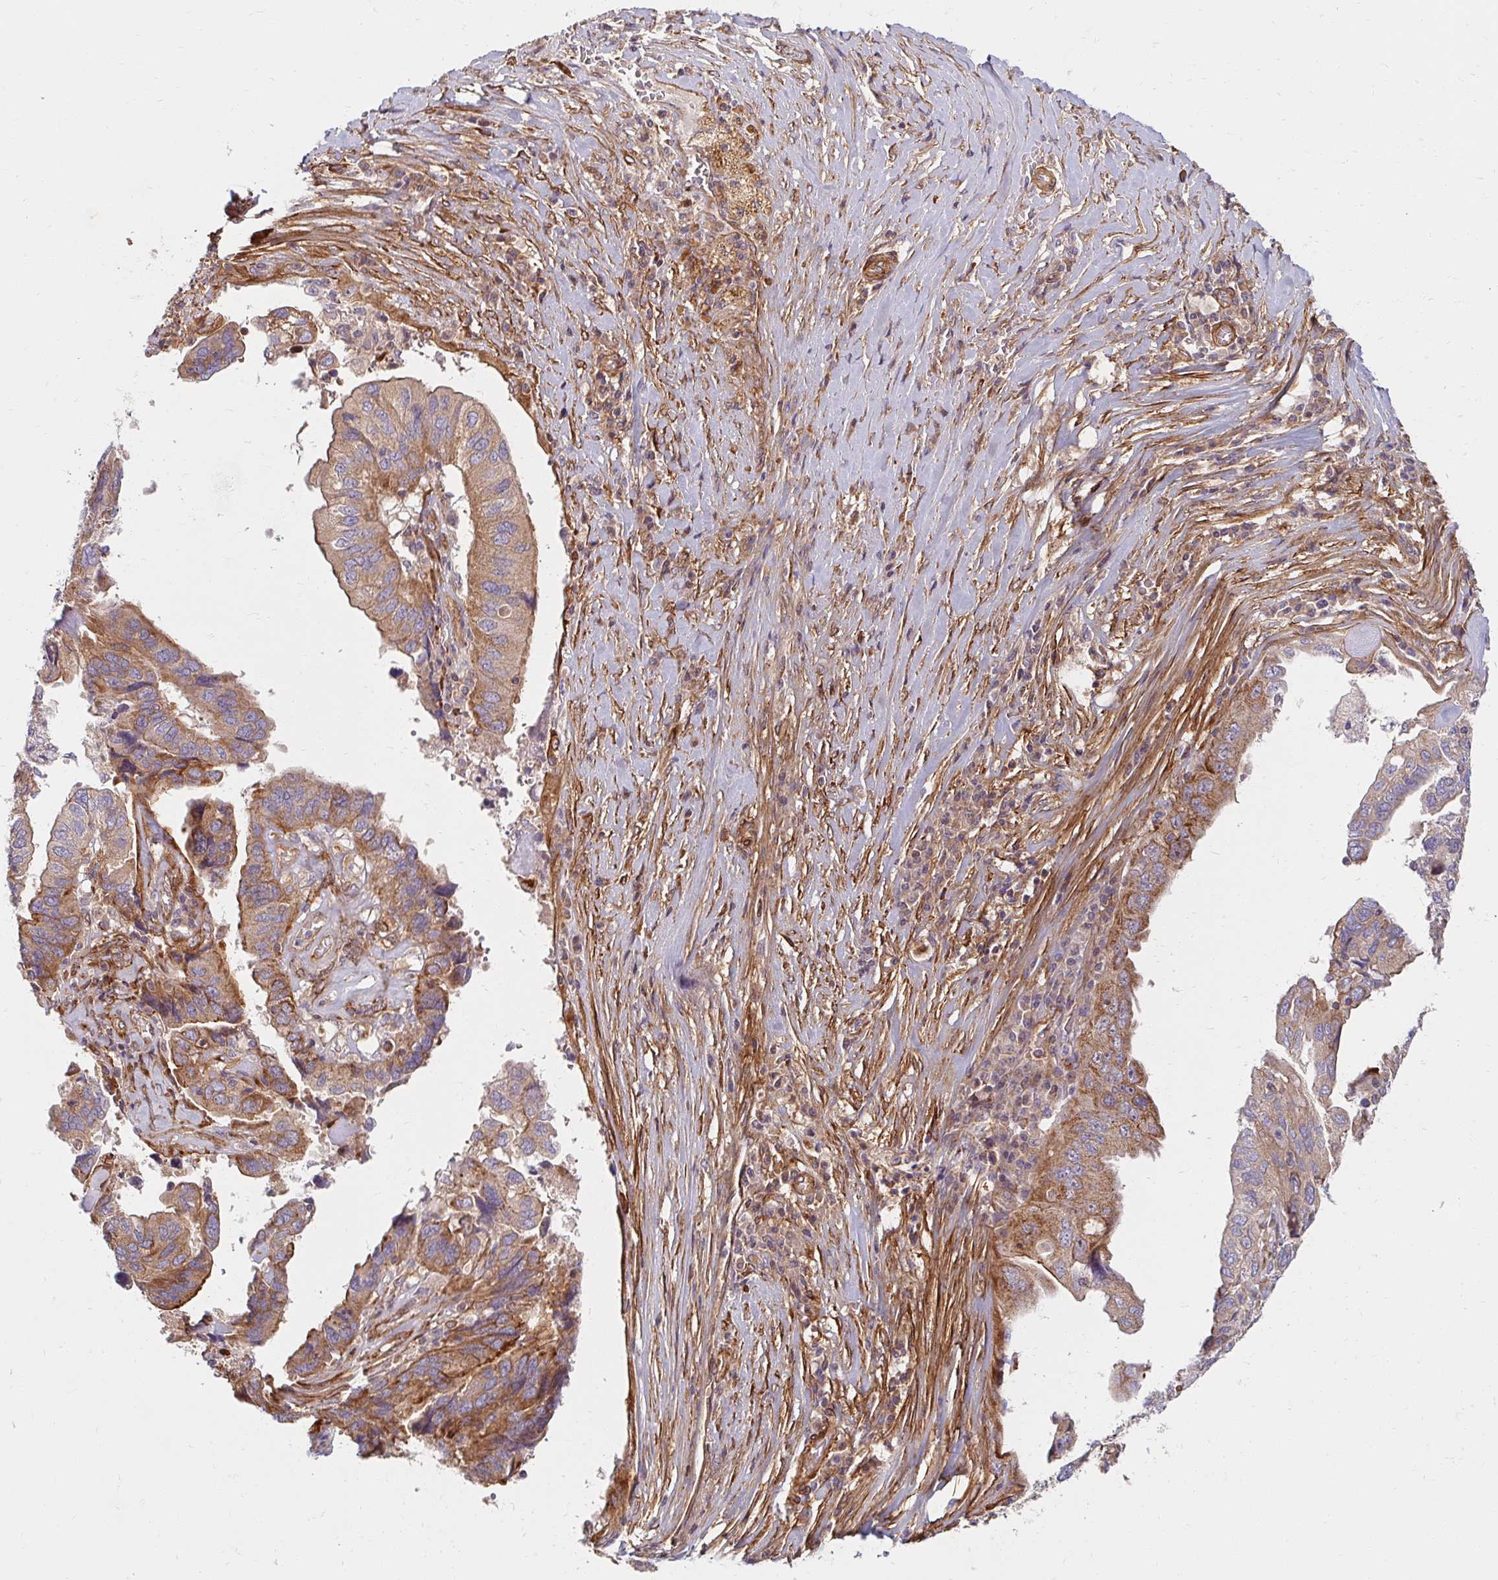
{"staining": {"intensity": "moderate", "quantity": ">75%", "location": "cytoplasmic/membranous"}, "tissue": "ovarian cancer", "cell_type": "Tumor cells", "image_type": "cancer", "snomed": [{"axis": "morphology", "description": "Cystadenocarcinoma, serous, NOS"}, {"axis": "topography", "description": "Ovary"}], "caption": "Human serous cystadenocarcinoma (ovarian) stained with a brown dye exhibits moderate cytoplasmic/membranous positive positivity in about >75% of tumor cells.", "gene": "BTF3", "patient": {"sex": "female", "age": 79}}